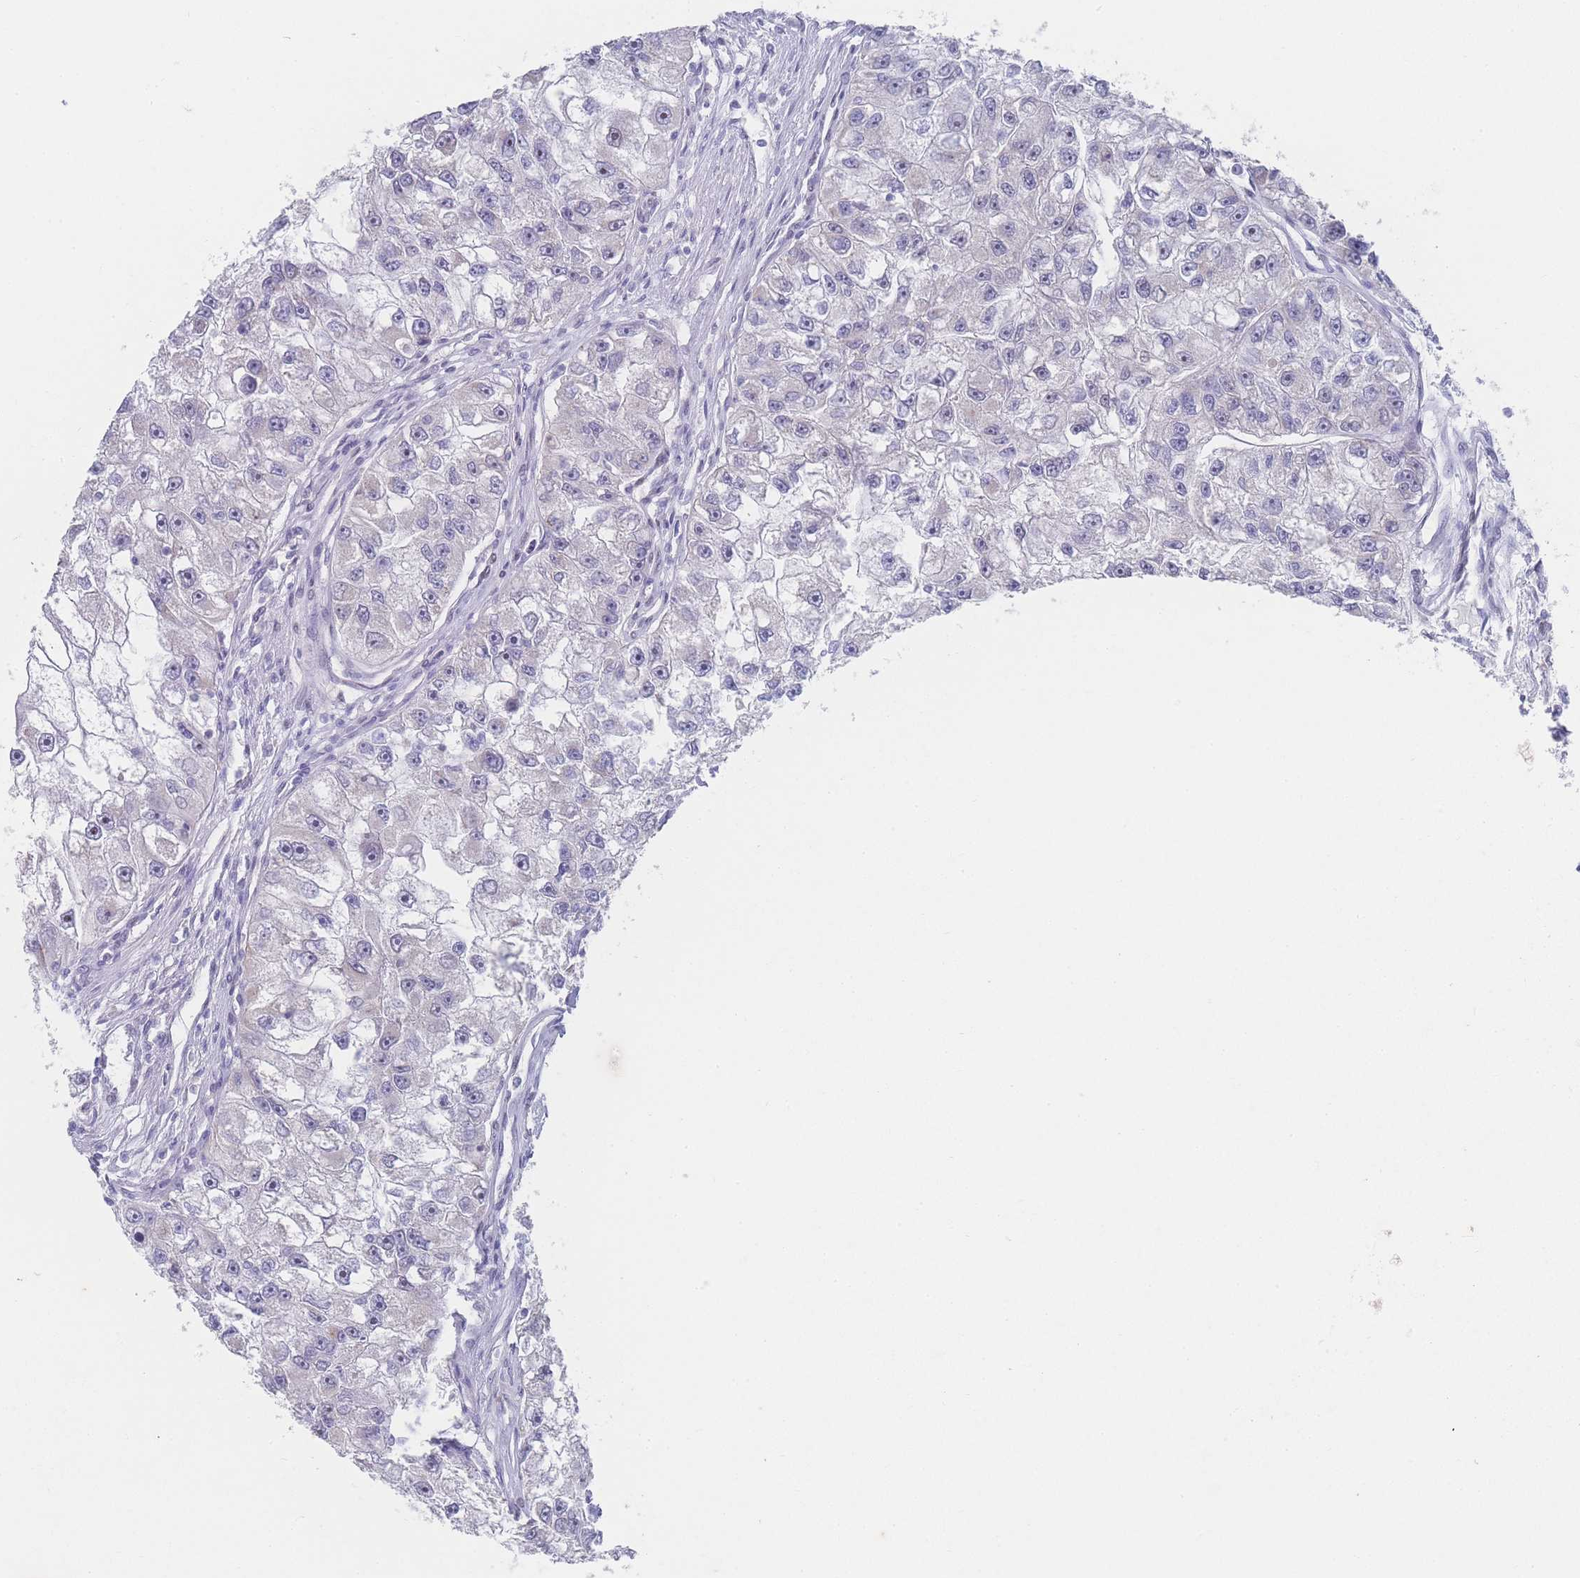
{"staining": {"intensity": "negative", "quantity": "none", "location": "none"}, "tissue": "renal cancer", "cell_type": "Tumor cells", "image_type": "cancer", "snomed": [{"axis": "morphology", "description": "Adenocarcinoma, NOS"}, {"axis": "topography", "description": "Kidney"}], "caption": "IHC of human renal cancer reveals no expression in tumor cells.", "gene": "ZNF142", "patient": {"sex": "male", "age": 63}}